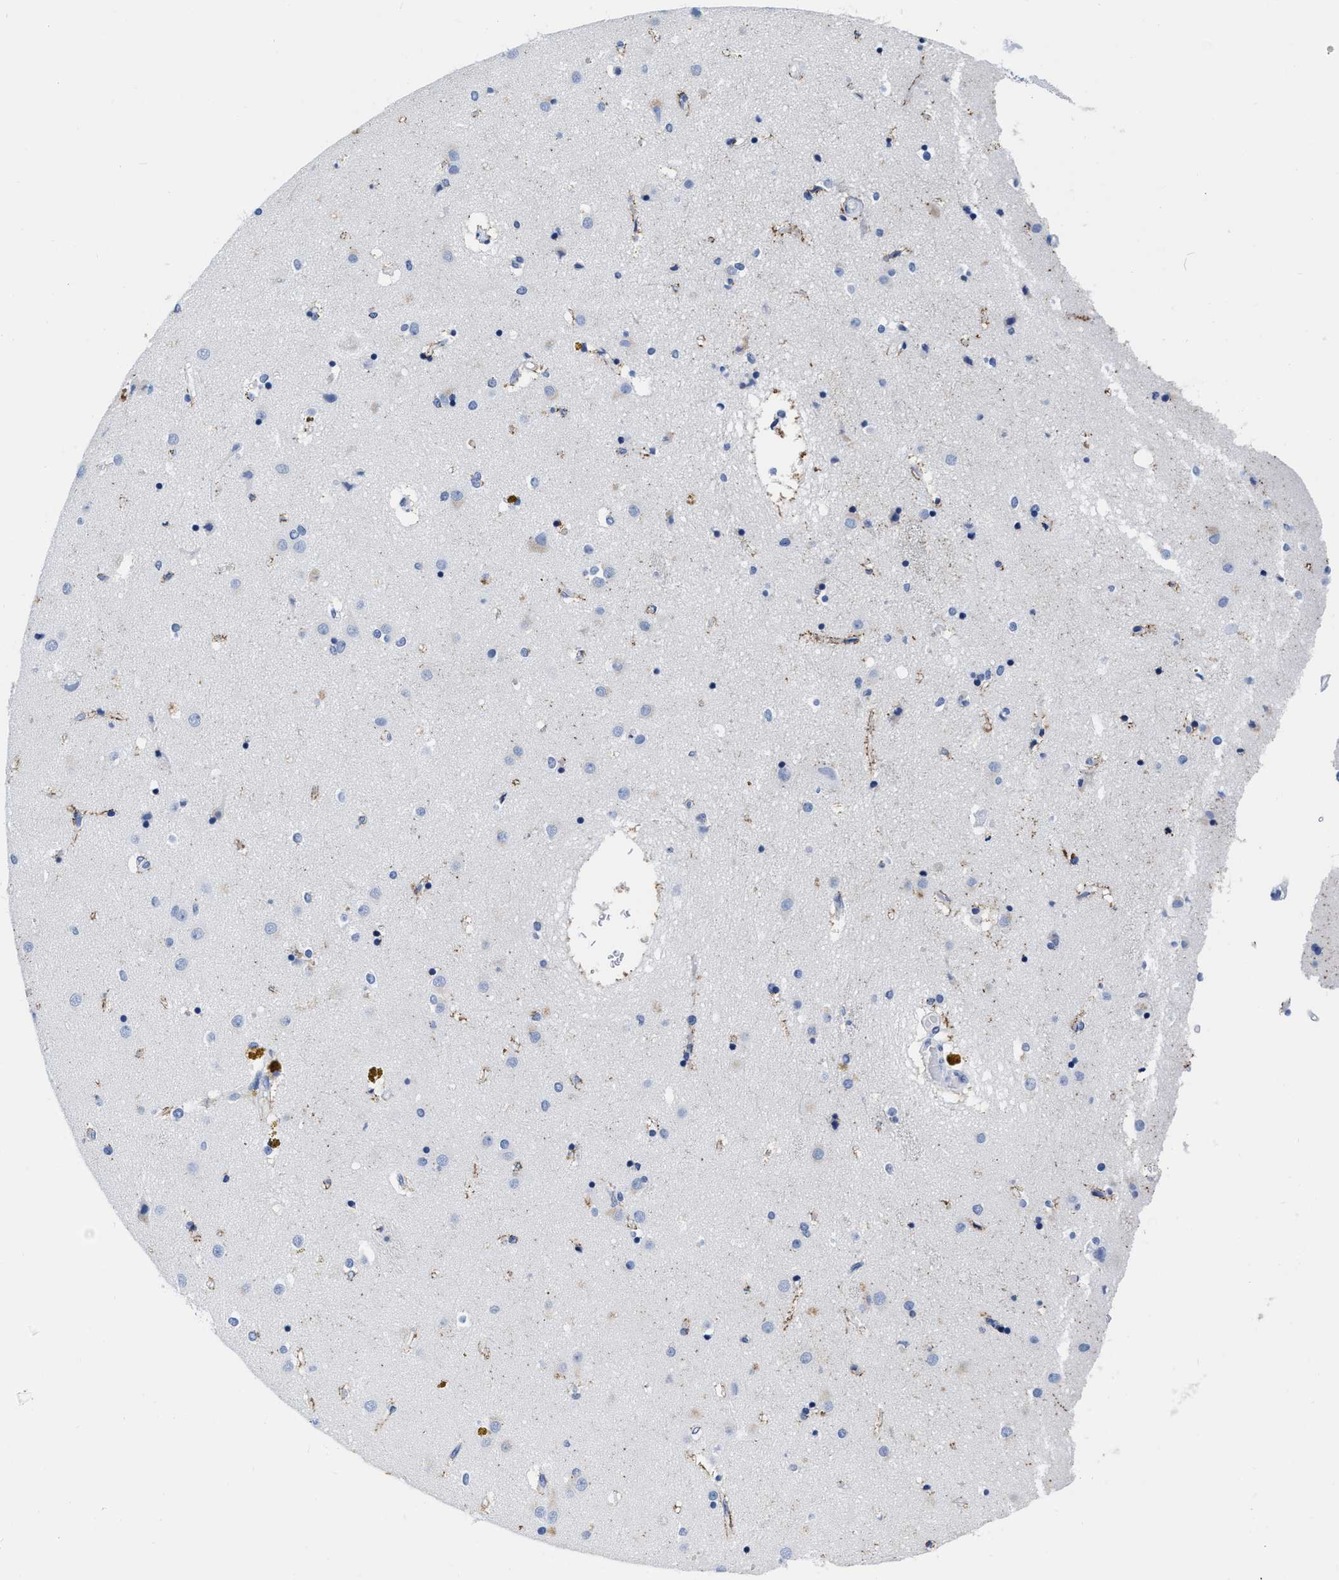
{"staining": {"intensity": "negative", "quantity": "none", "location": "none"}, "tissue": "caudate", "cell_type": "Glial cells", "image_type": "normal", "snomed": [{"axis": "morphology", "description": "Normal tissue, NOS"}, {"axis": "topography", "description": "Lateral ventricle wall"}], "caption": "High magnification brightfield microscopy of benign caudate stained with DAB (brown) and counterstained with hematoxylin (blue): glial cells show no significant positivity. (Stains: DAB IHC with hematoxylin counter stain, Microscopy: brightfield microscopy at high magnification).", "gene": "CER1", "patient": {"sex": "male", "age": 70}}